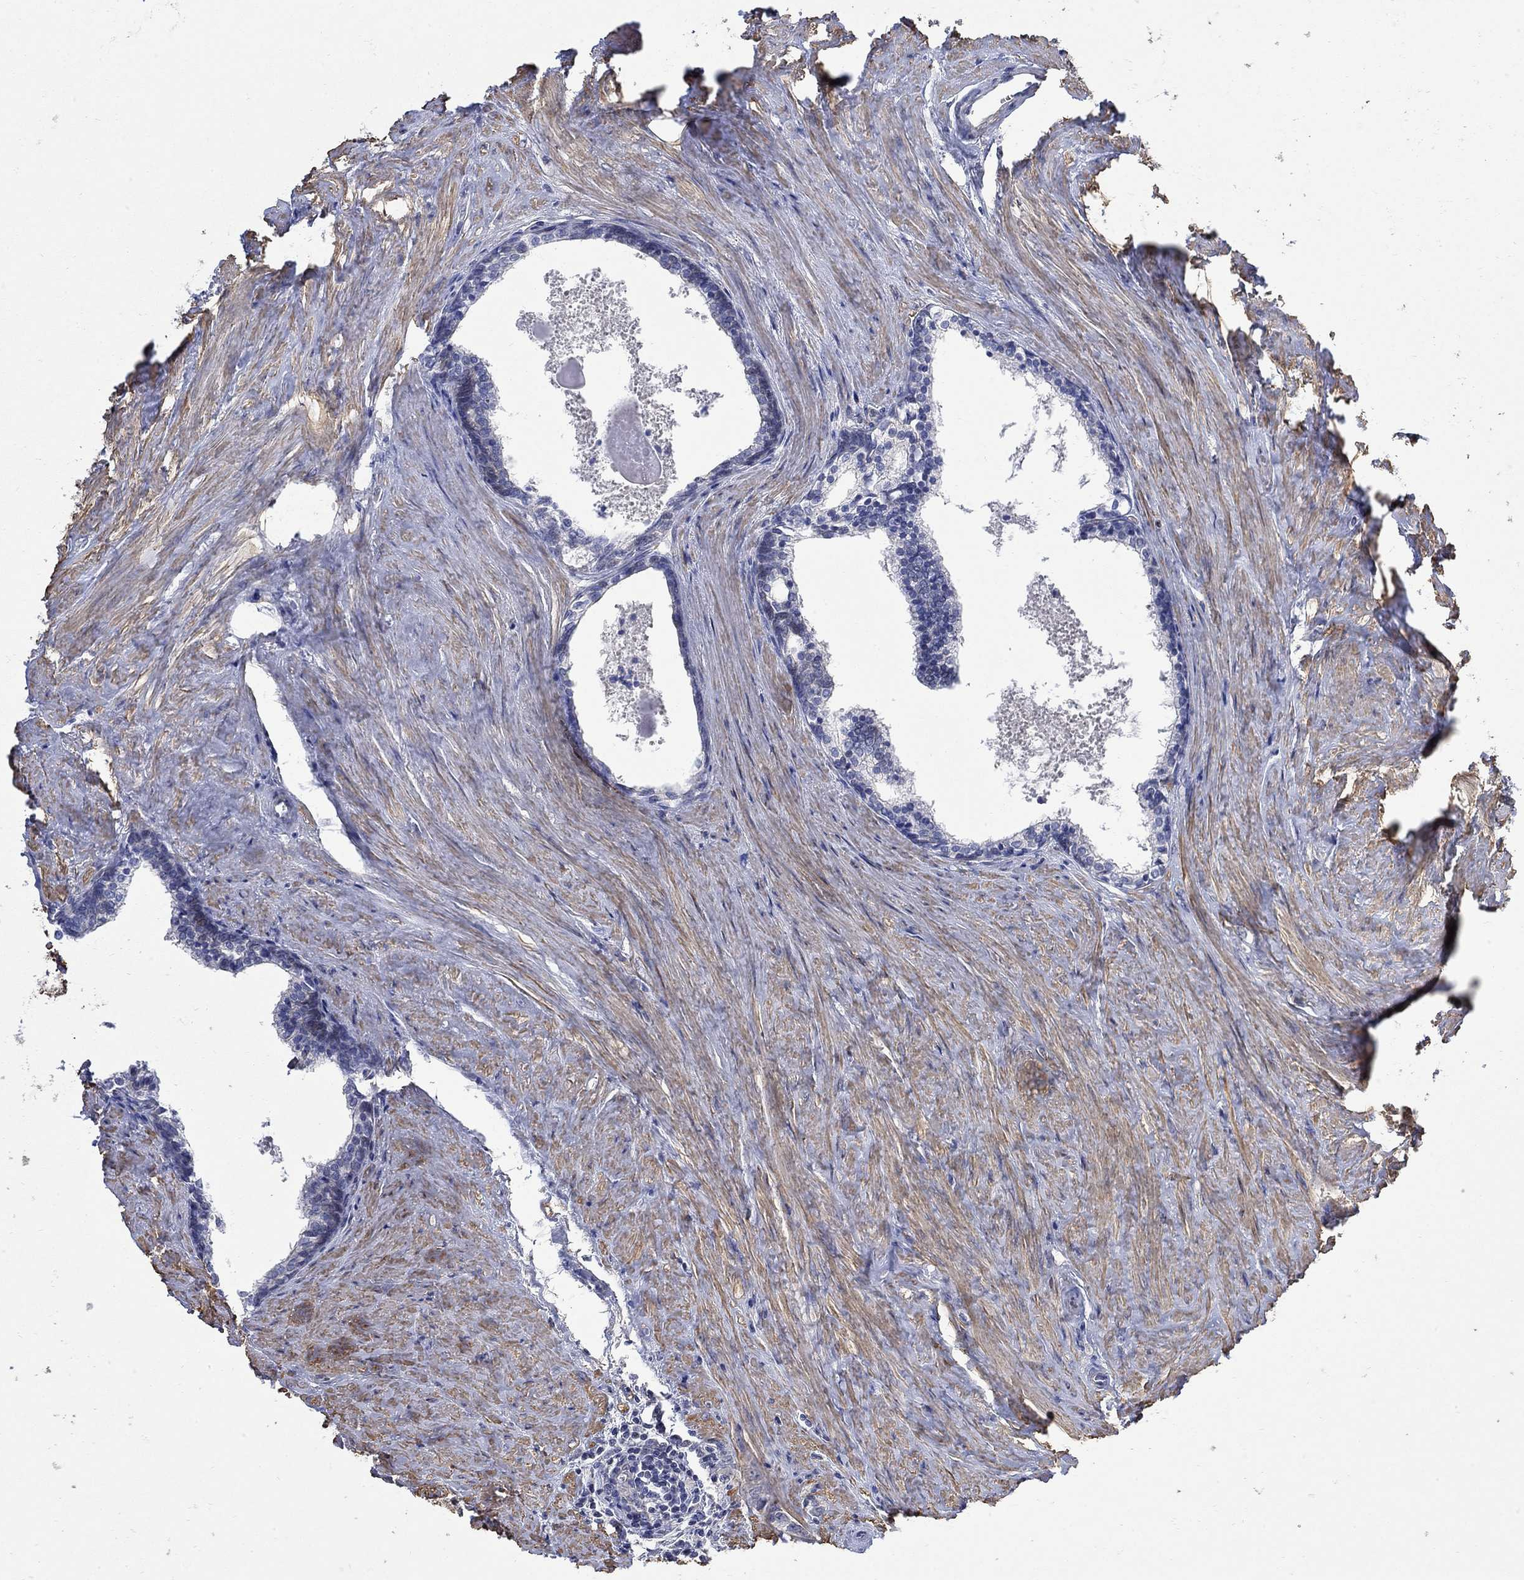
{"staining": {"intensity": "moderate", "quantity": "<25%", "location": "cytoplasmic/membranous"}, "tissue": "prostate cancer", "cell_type": "Tumor cells", "image_type": "cancer", "snomed": [{"axis": "morphology", "description": "Adenocarcinoma, NOS"}, {"axis": "topography", "description": "Prostate and seminal vesicle, NOS"}], "caption": "Protein analysis of adenocarcinoma (prostate) tissue shows moderate cytoplasmic/membranous staining in about <25% of tumor cells.", "gene": "SCN7A", "patient": {"sex": "male", "age": 63}}